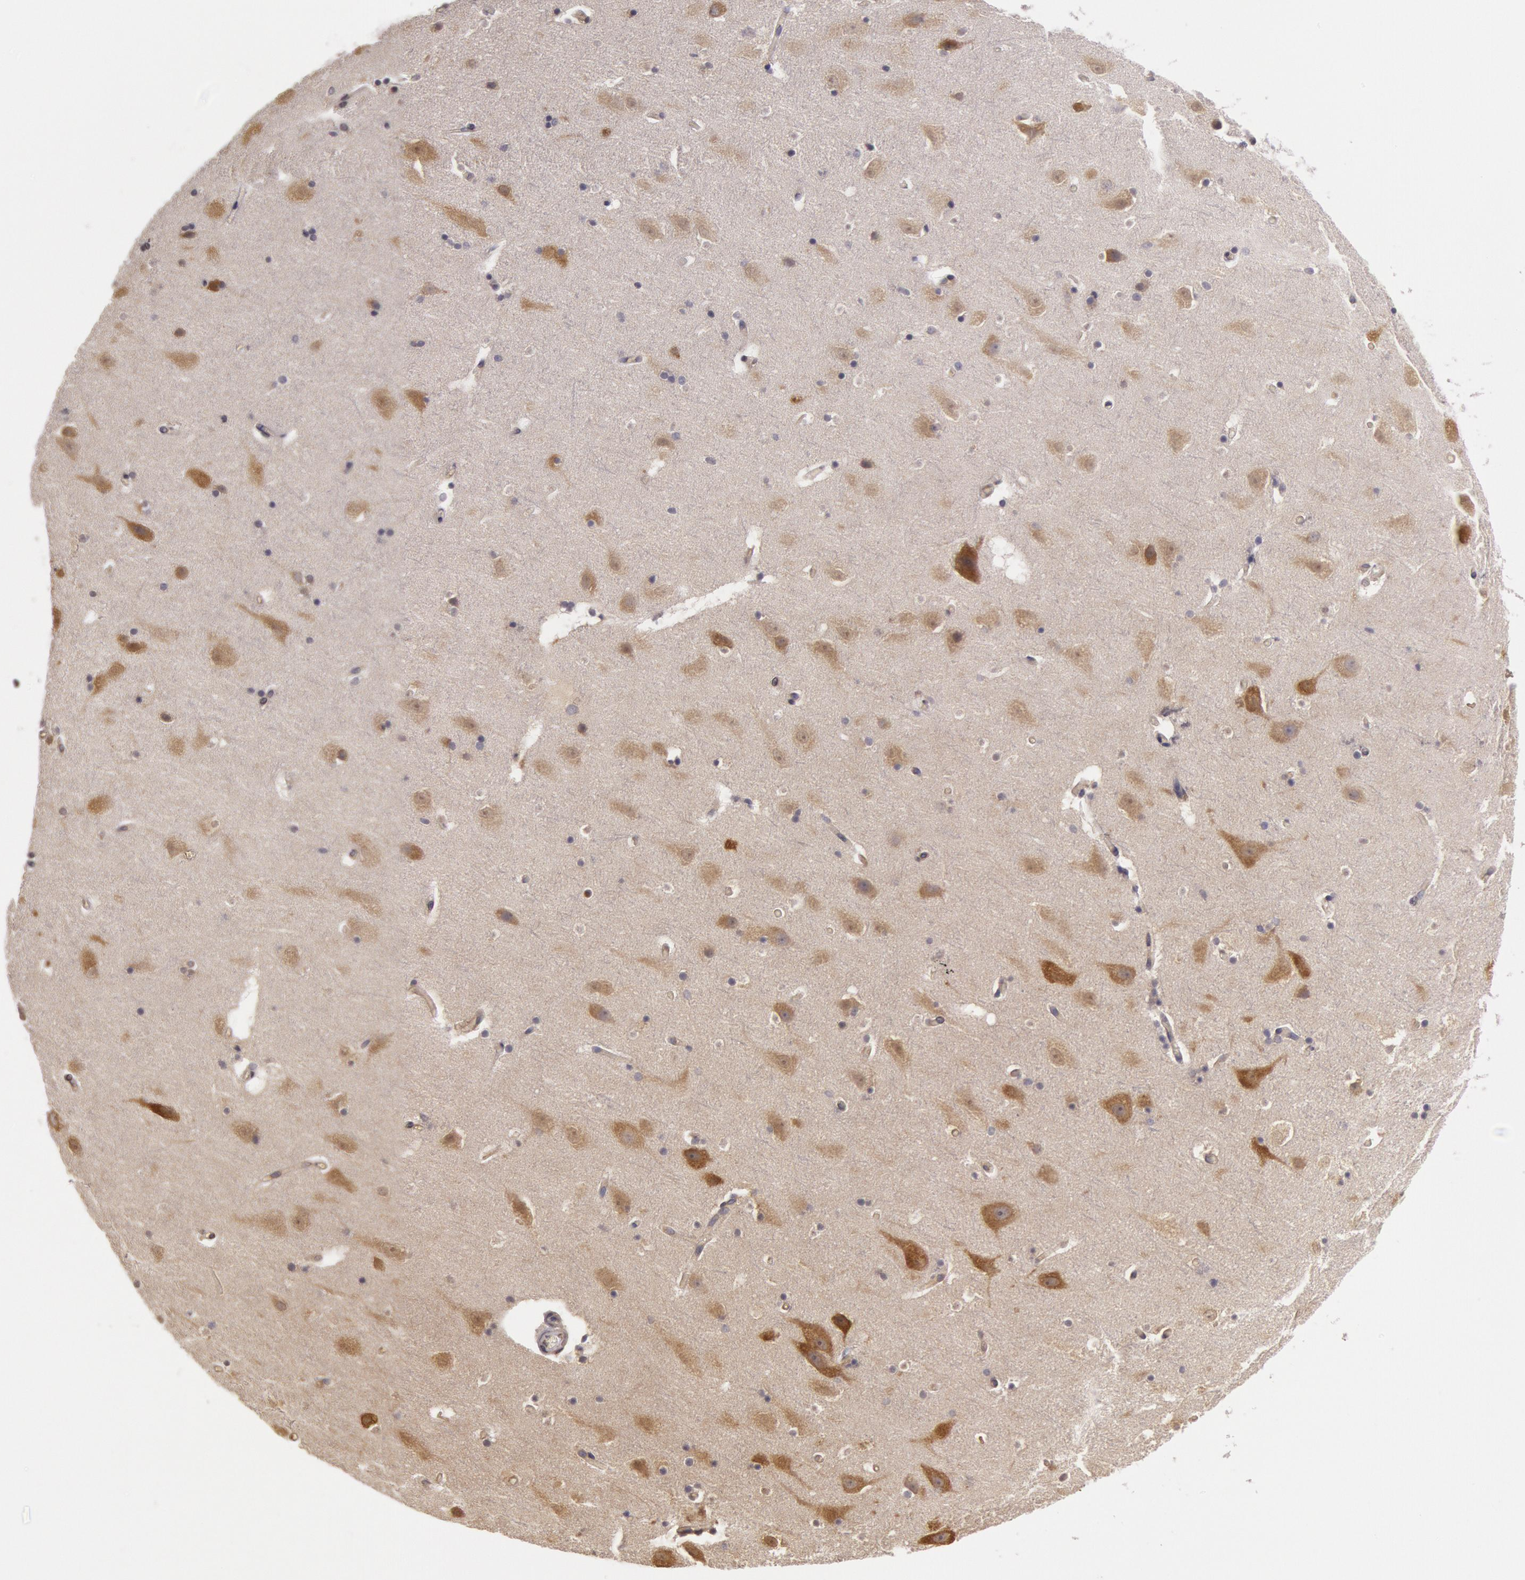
{"staining": {"intensity": "weak", "quantity": "<25%", "location": "cytoplasmic/membranous"}, "tissue": "hippocampus", "cell_type": "Glial cells", "image_type": "normal", "snomed": [{"axis": "morphology", "description": "Normal tissue, NOS"}, {"axis": "topography", "description": "Hippocampus"}], "caption": "Immunohistochemical staining of unremarkable hippocampus demonstrates no significant expression in glial cells. (Immunohistochemistry (ihc), brightfield microscopy, high magnification).", "gene": "NMT2", "patient": {"sex": "male", "age": 45}}